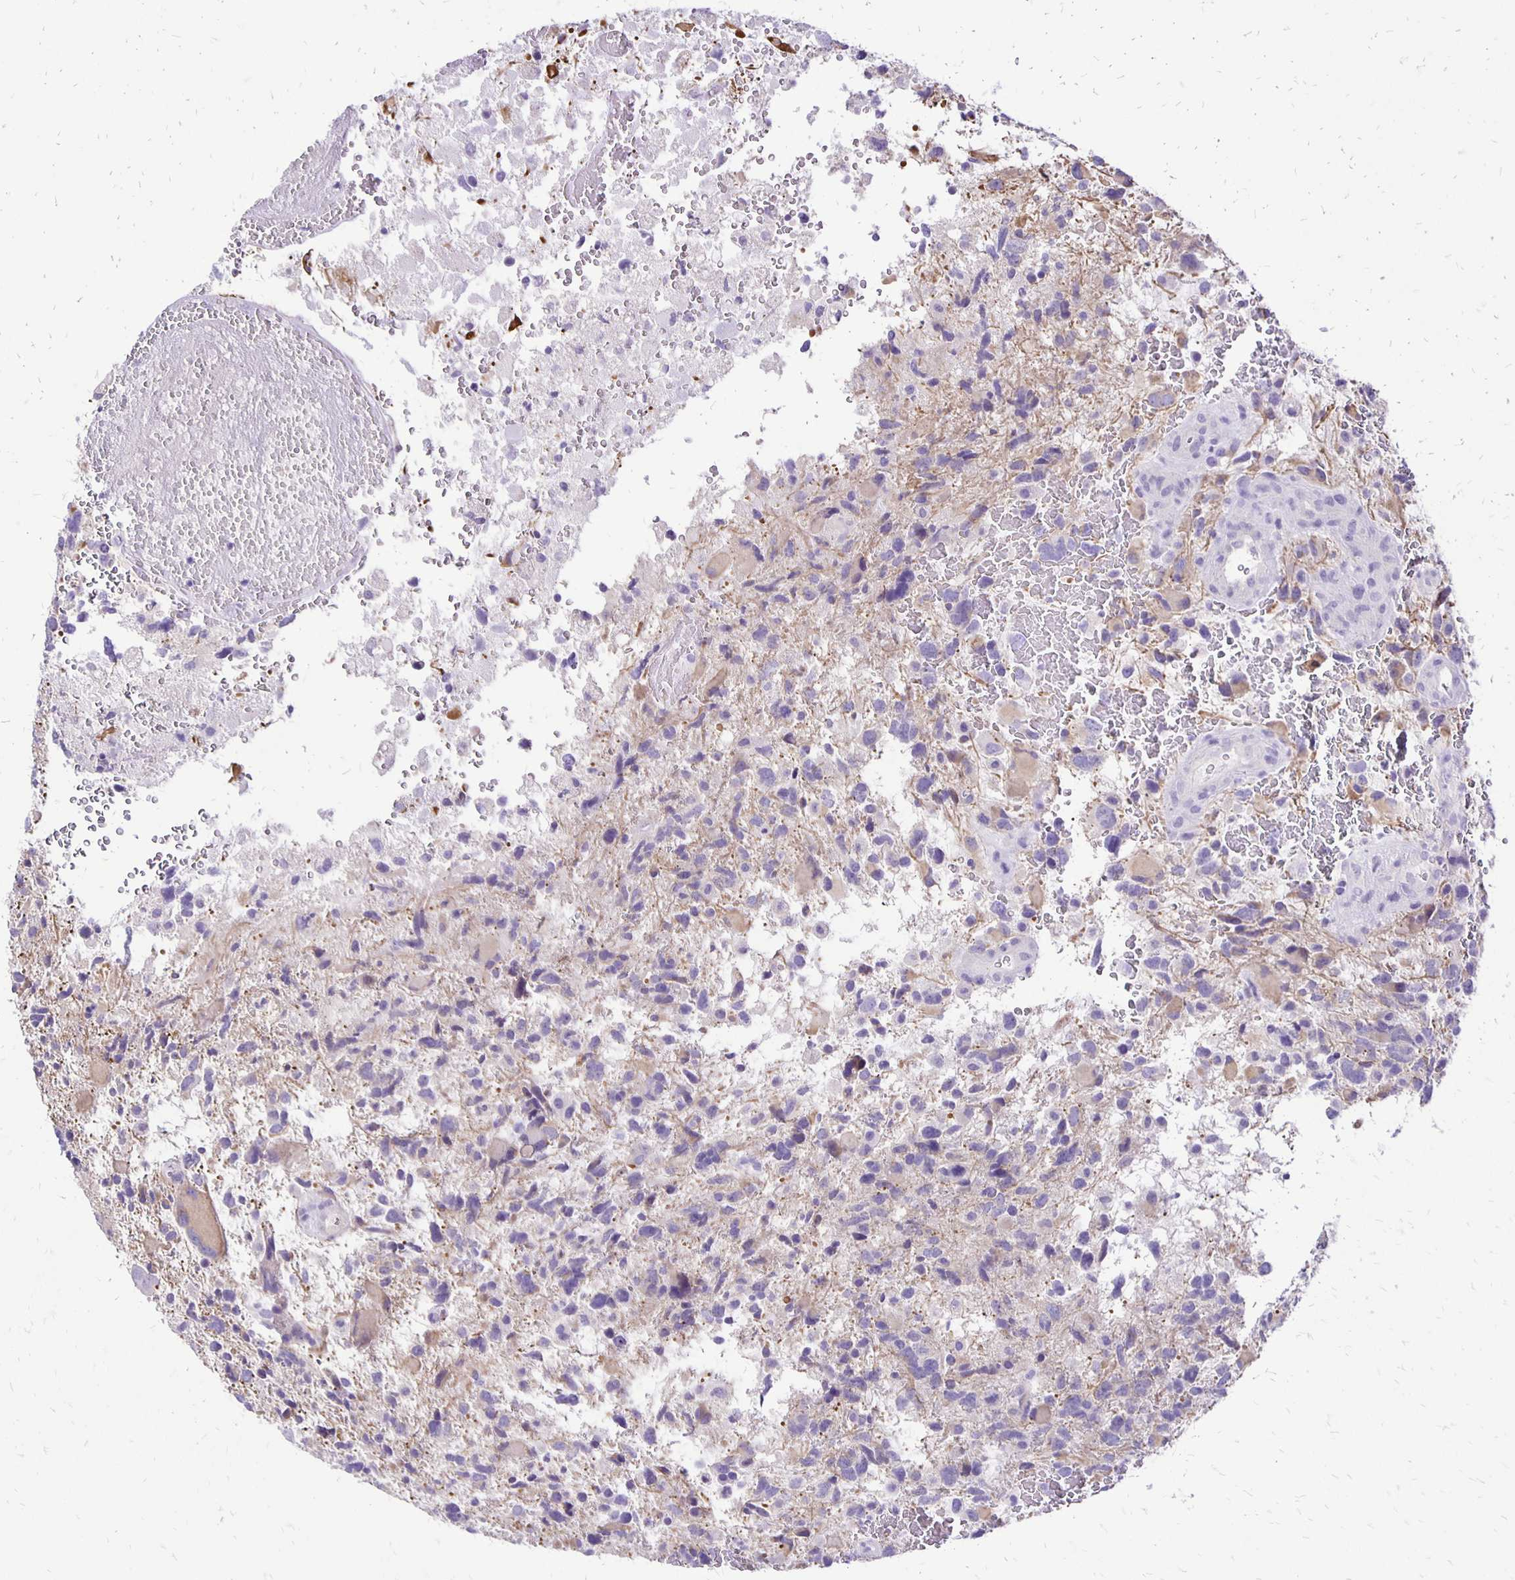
{"staining": {"intensity": "weak", "quantity": "<25%", "location": "cytoplasmic/membranous"}, "tissue": "glioma", "cell_type": "Tumor cells", "image_type": "cancer", "snomed": [{"axis": "morphology", "description": "Glioma, malignant, High grade"}, {"axis": "topography", "description": "Brain"}], "caption": "Immunohistochemistry image of human glioma stained for a protein (brown), which displays no staining in tumor cells.", "gene": "ANKRD45", "patient": {"sex": "female", "age": 71}}